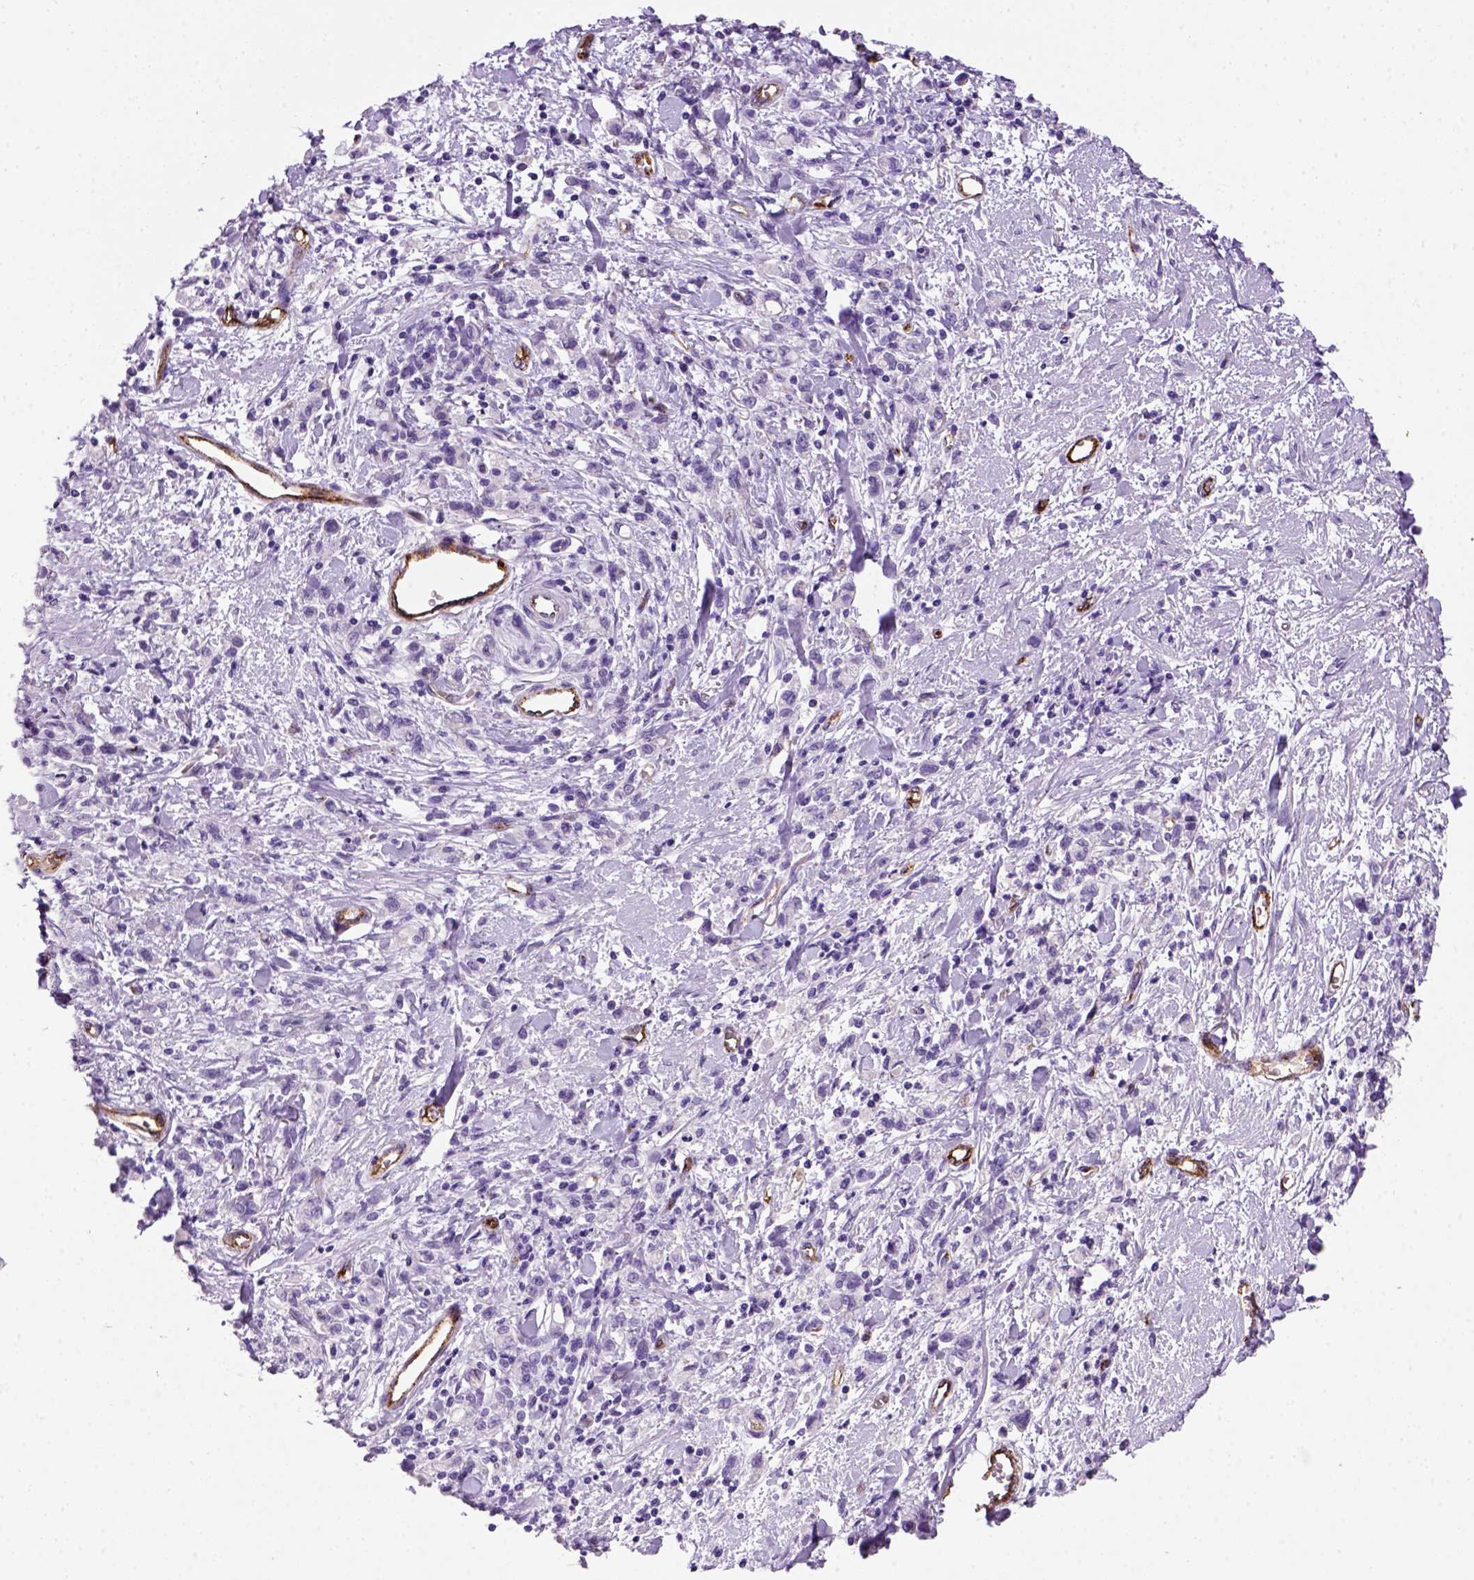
{"staining": {"intensity": "negative", "quantity": "none", "location": "none"}, "tissue": "stomach cancer", "cell_type": "Tumor cells", "image_type": "cancer", "snomed": [{"axis": "morphology", "description": "Adenocarcinoma, NOS"}, {"axis": "topography", "description": "Stomach"}], "caption": "This is an immunohistochemistry (IHC) micrograph of stomach cancer (adenocarcinoma). There is no positivity in tumor cells.", "gene": "VWF", "patient": {"sex": "male", "age": 77}}